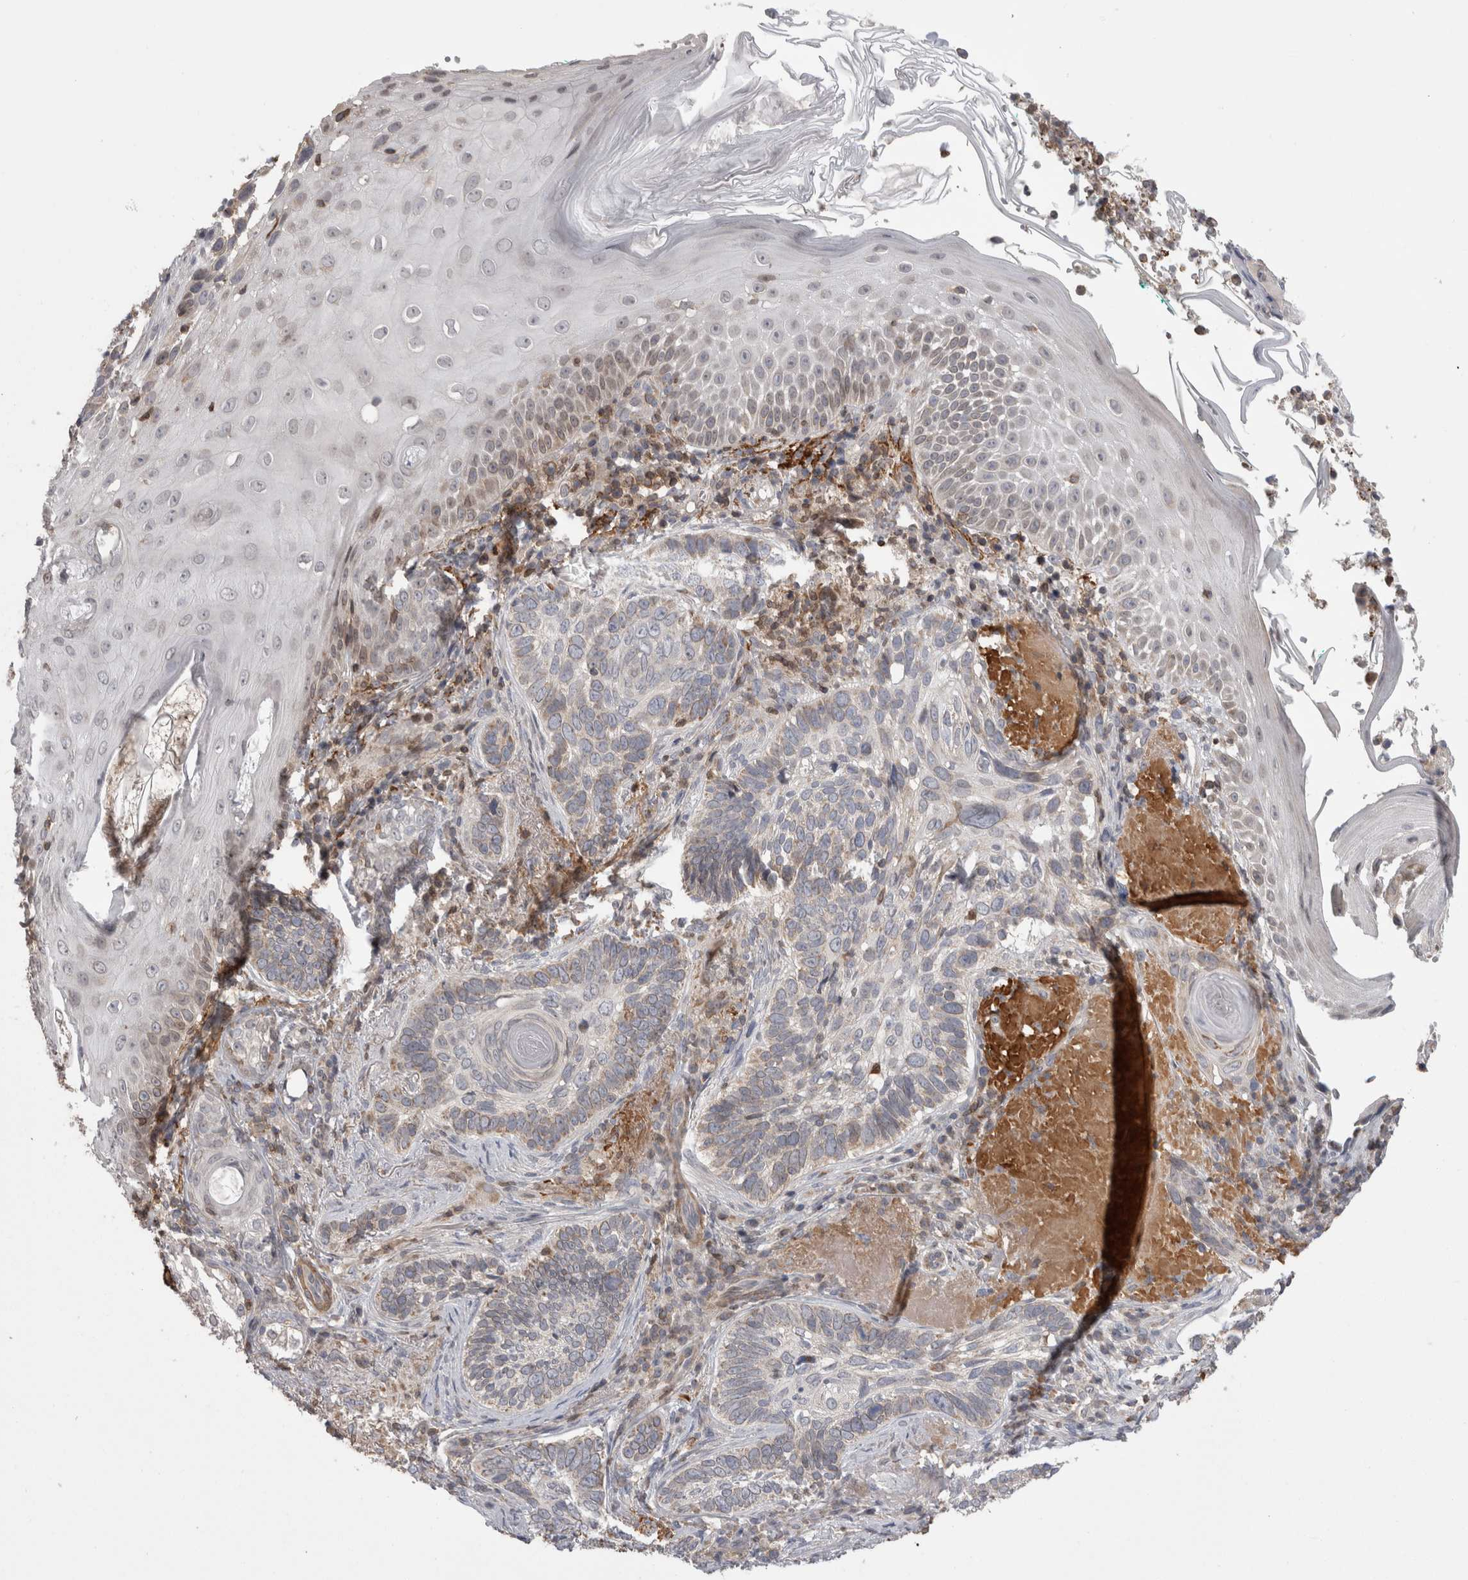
{"staining": {"intensity": "weak", "quantity": "<25%", "location": "cytoplasmic/membranous"}, "tissue": "skin cancer", "cell_type": "Tumor cells", "image_type": "cancer", "snomed": [{"axis": "morphology", "description": "Basal cell carcinoma"}, {"axis": "topography", "description": "Skin"}], "caption": "Tumor cells show no significant protein staining in skin basal cell carcinoma. (Brightfield microscopy of DAB IHC at high magnification).", "gene": "DARS2", "patient": {"sex": "female", "age": 89}}